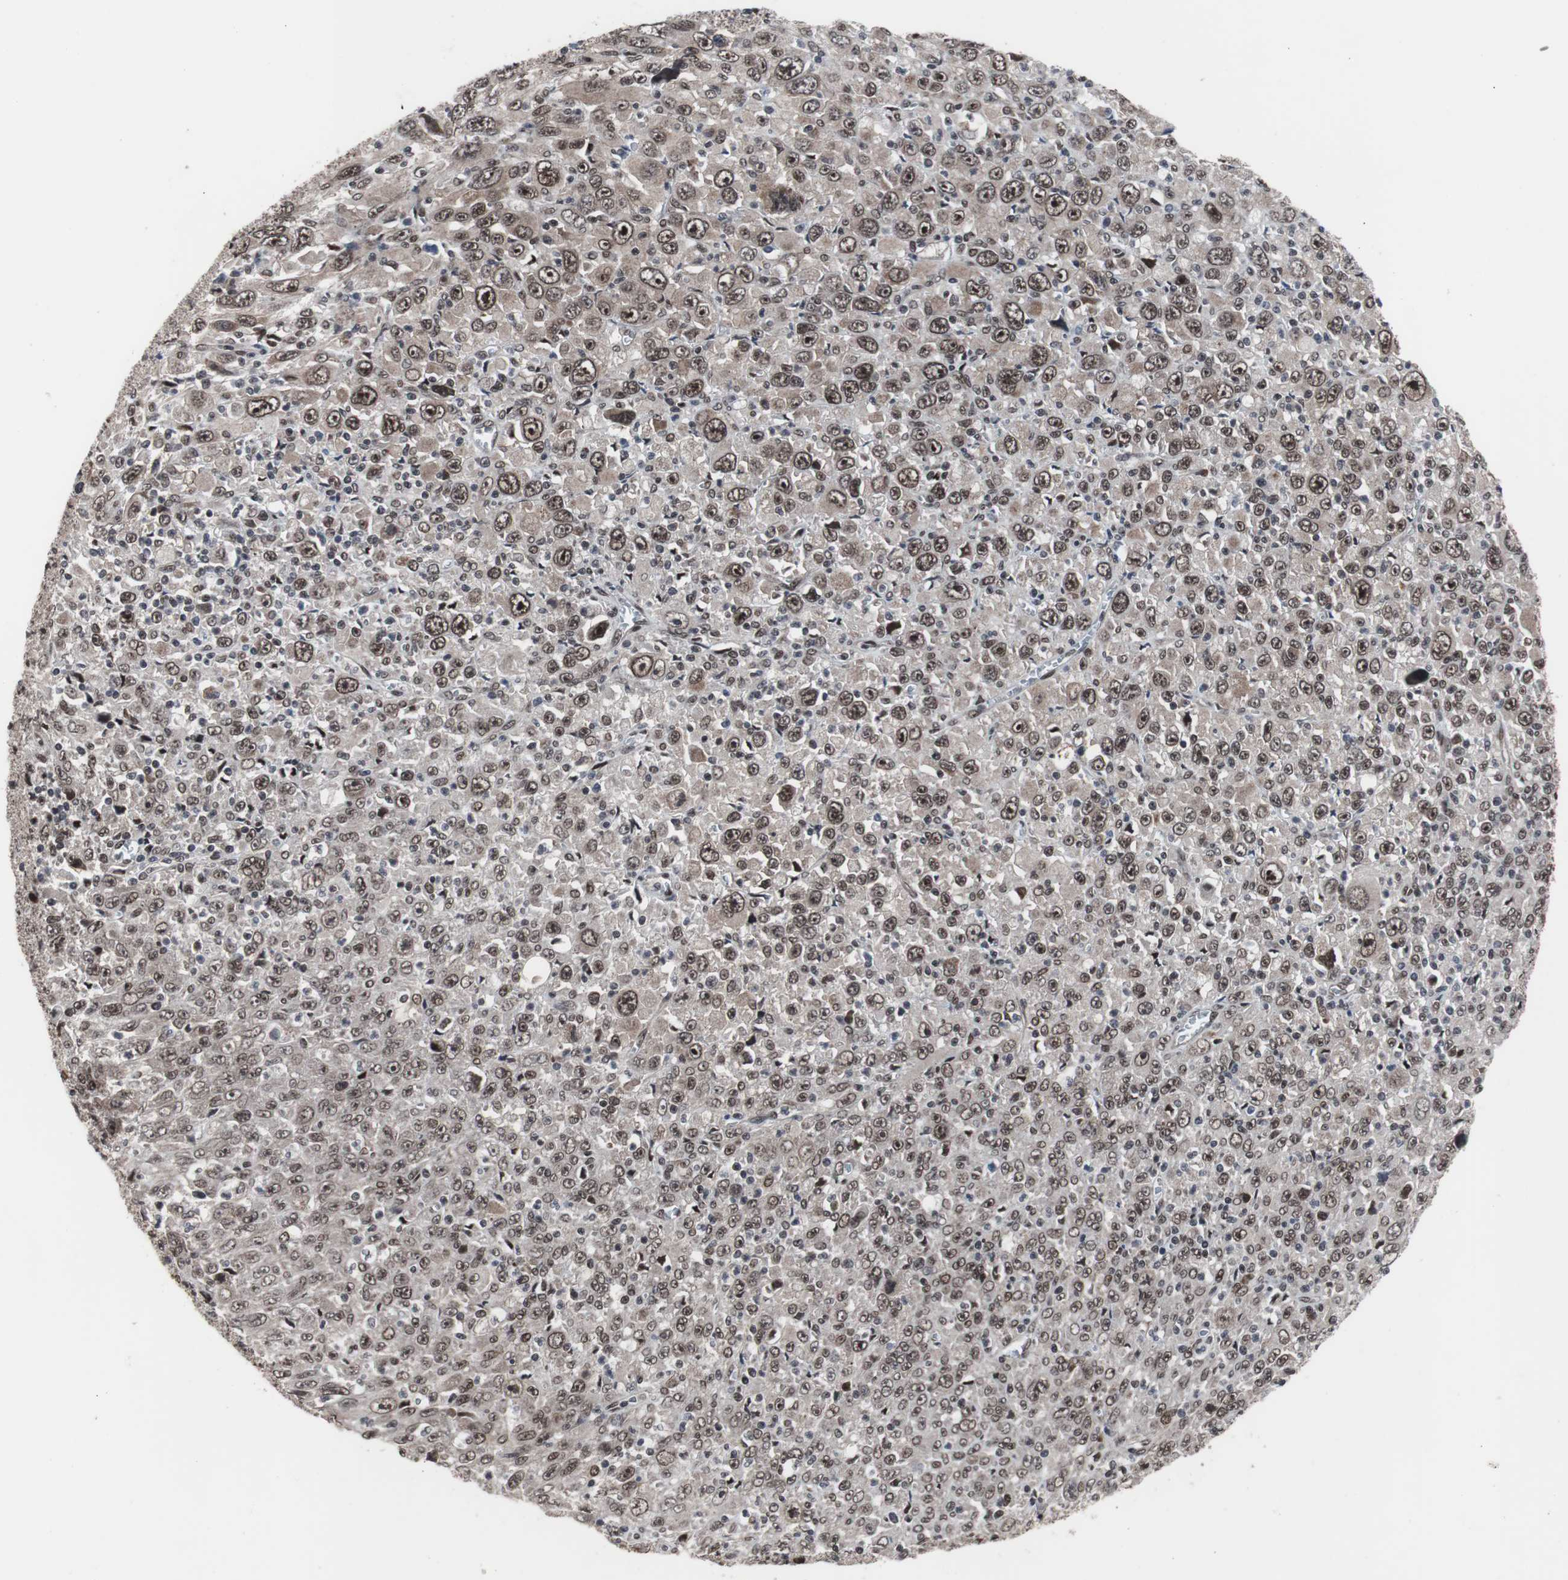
{"staining": {"intensity": "moderate", "quantity": ">75%", "location": "cytoplasmic/membranous,nuclear"}, "tissue": "melanoma", "cell_type": "Tumor cells", "image_type": "cancer", "snomed": [{"axis": "morphology", "description": "Malignant melanoma, Metastatic site"}, {"axis": "topography", "description": "Skin"}], "caption": "Approximately >75% of tumor cells in melanoma demonstrate moderate cytoplasmic/membranous and nuclear protein staining as visualized by brown immunohistochemical staining.", "gene": "GTF2F2", "patient": {"sex": "female", "age": 56}}